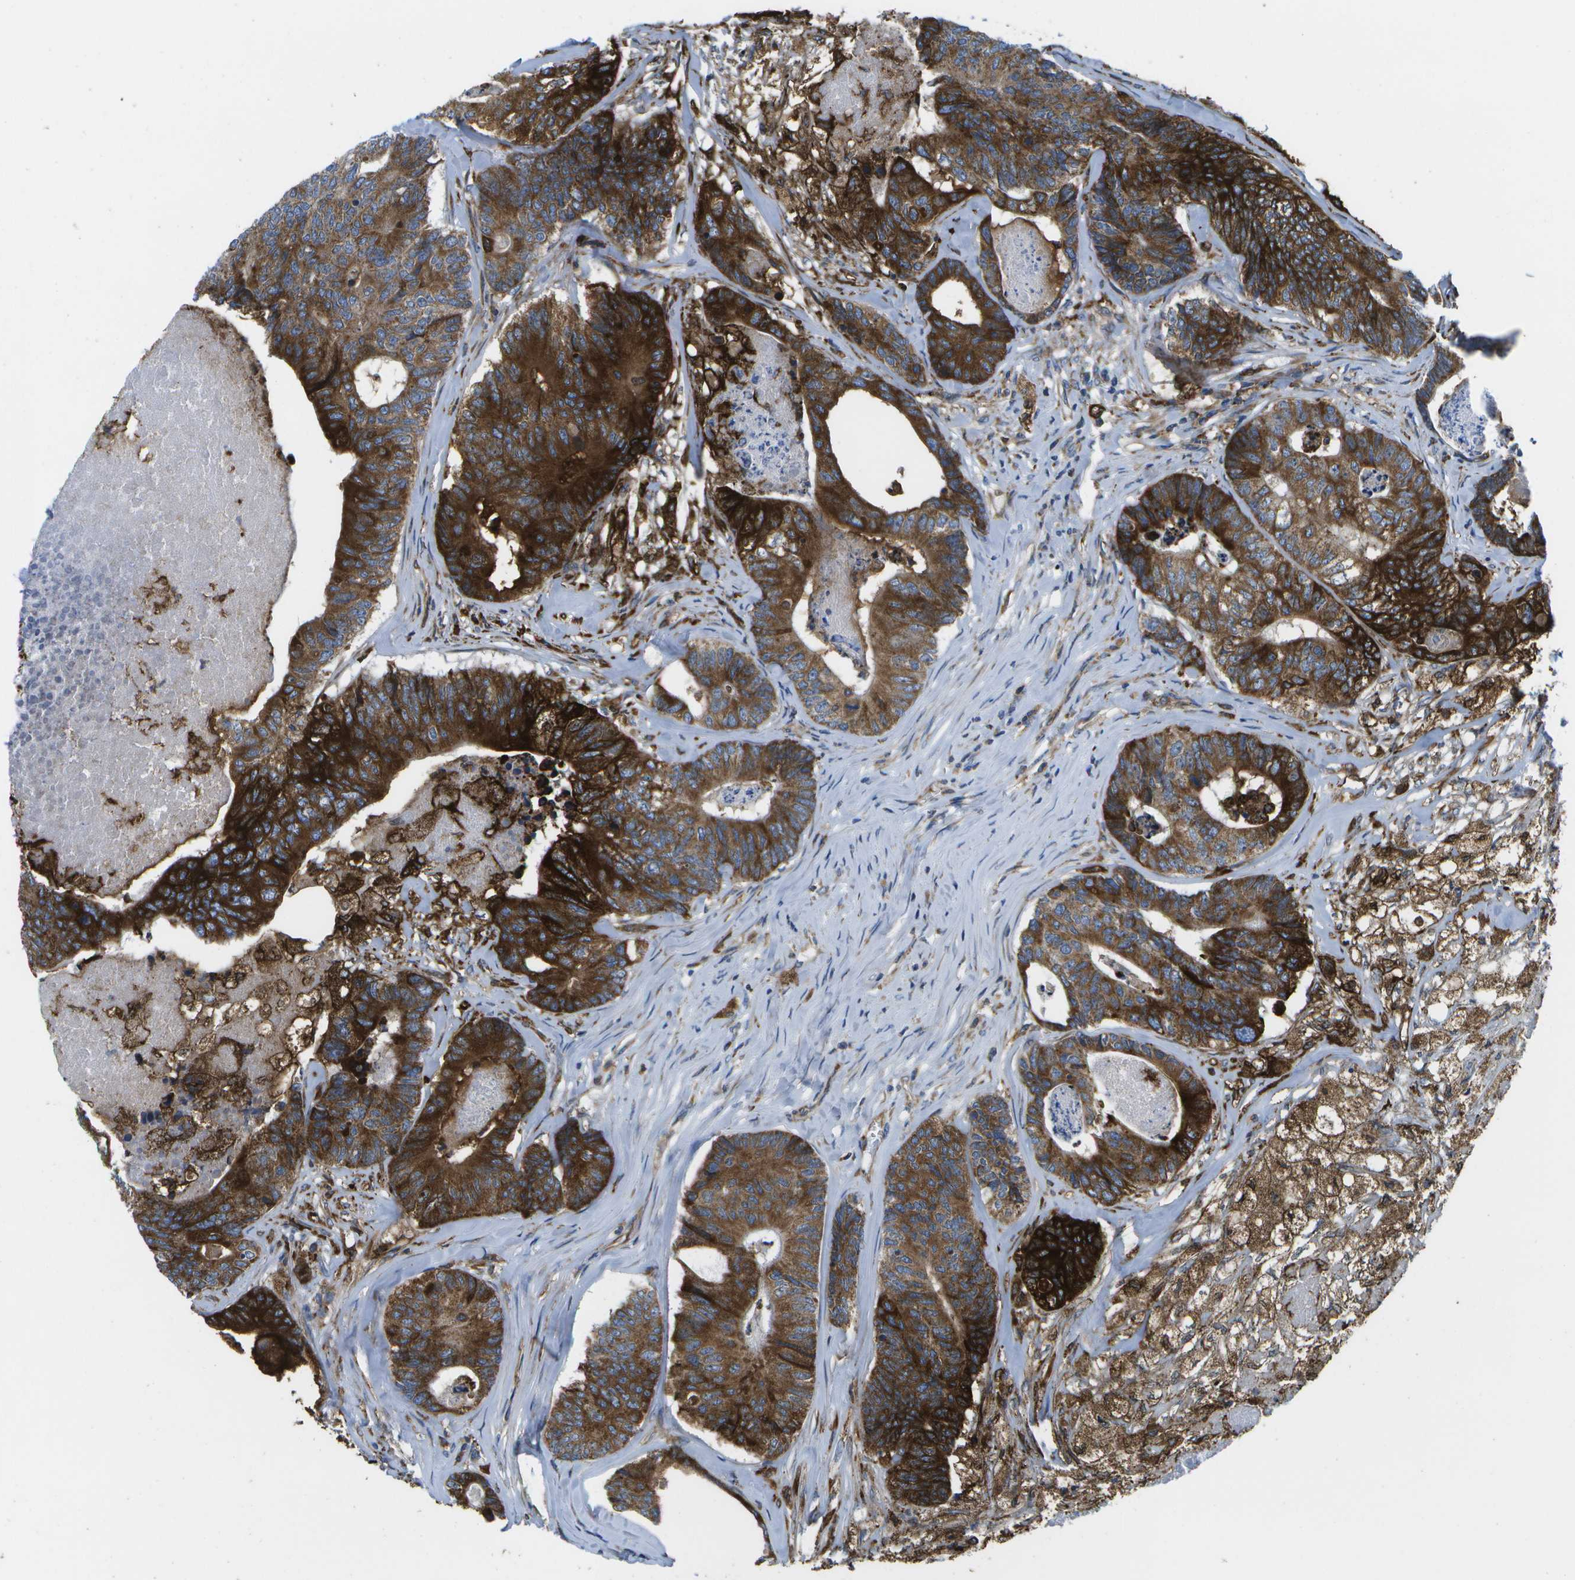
{"staining": {"intensity": "strong", "quantity": ">75%", "location": "cytoplasmic/membranous"}, "tissue": "colorectal cancer", "cell_type": "Tumor cells", "image_type": "cancer", "snomed": [{"axis": "morphology", "description": "Adenocarcinoma, NOS"}, {"axis": "topography", "description": "Colon"}], "caption": "Human adenocarcinoma (colorectal) stained with a brown dye exhibits strong cytoplasmic/membranous positive staining in approximately >75% of tumor cells.", "gene": "GDF5", "patient": {"sex": "female", "age": 57}}